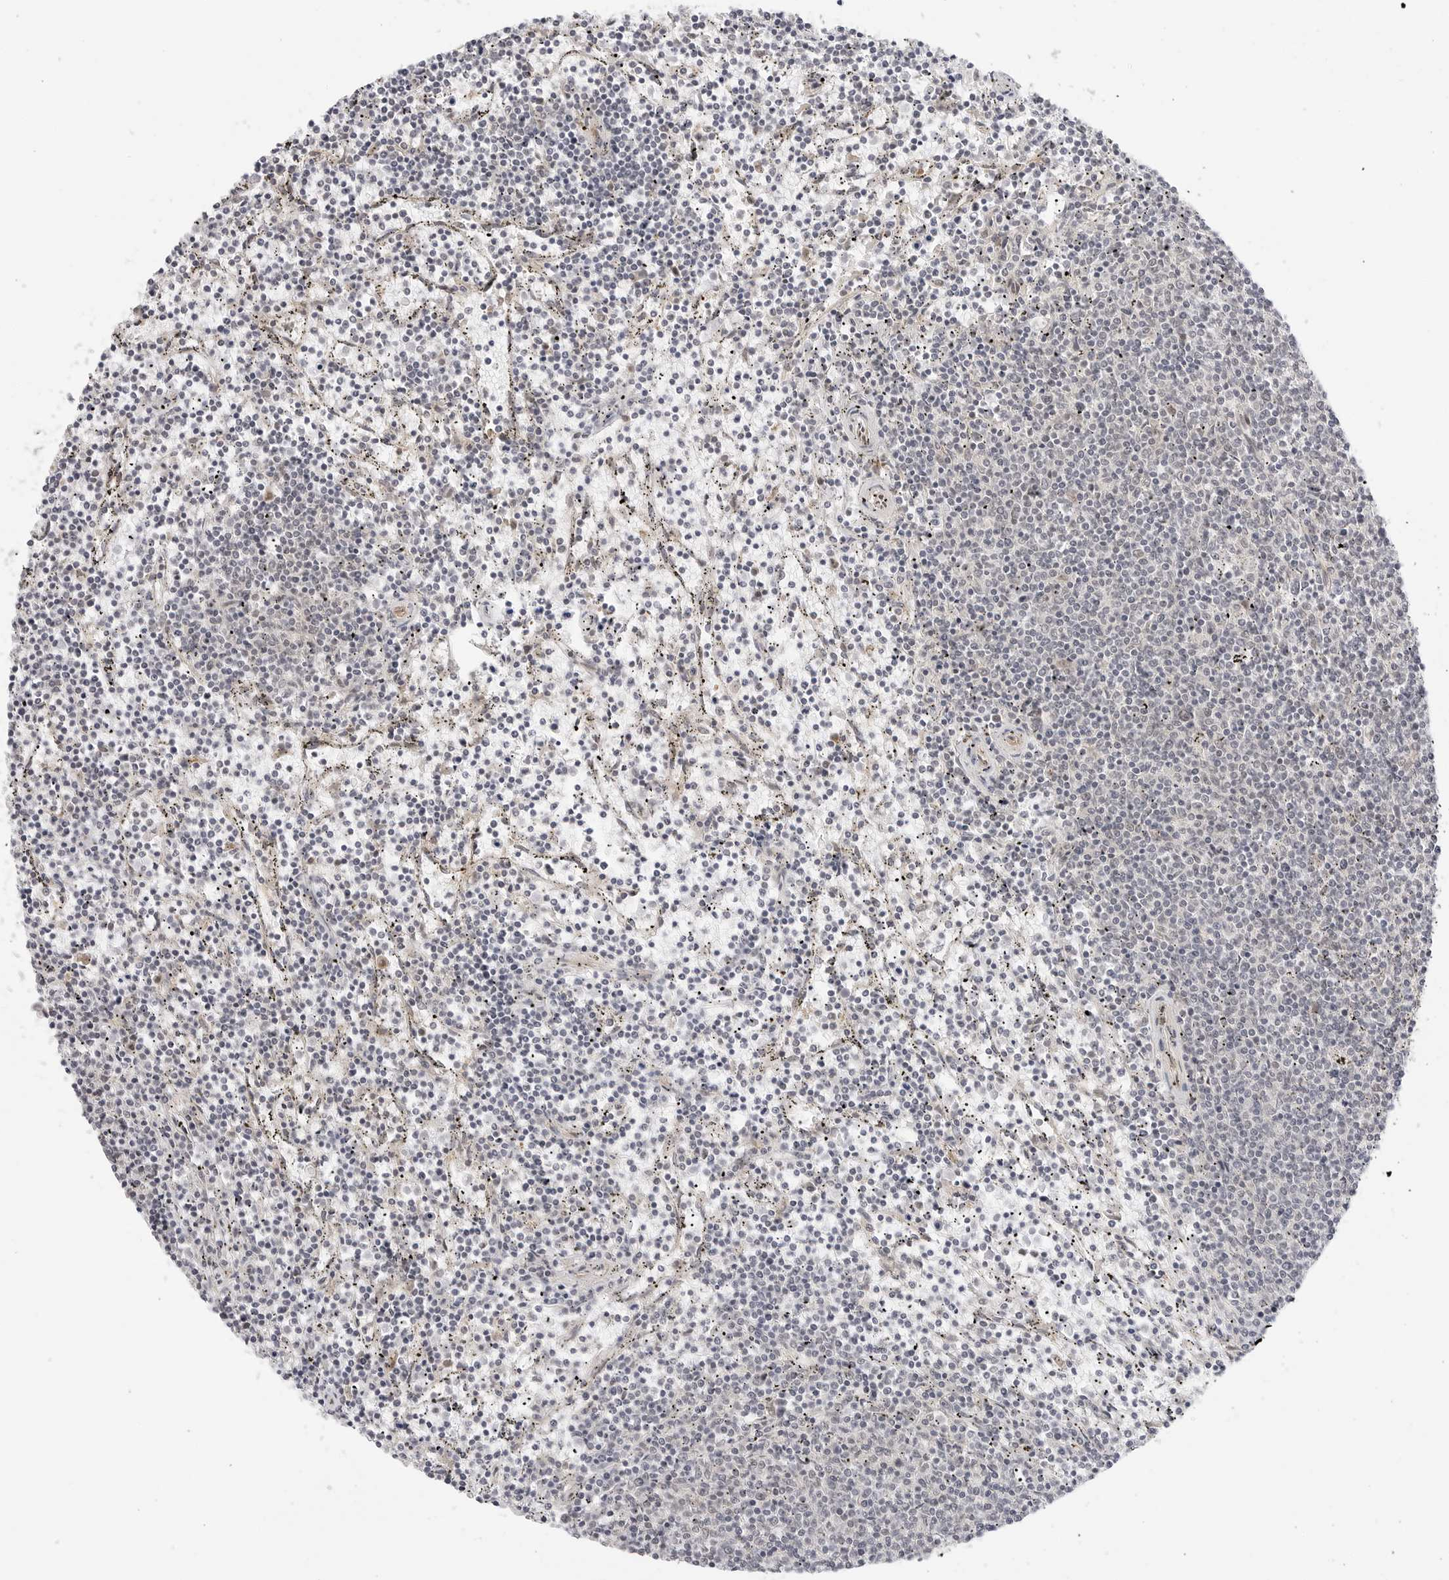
{"staining": {"intensity": "negative", "quantity": "none", "location": "none"}, "tissue": "lymphoma", "cell_type": "Tumor cells", "image_type": "cancer", "snomed": [{"axis": "morphology", "description": "Malignant lymphoma, non-Hodgkin's type, Low grade"}, {"axis": "topography", "description": "Spleen"}], "caption": "This is an immunohistochemistry (IHC) micrograph of low-grade malignant lymphoma, non-Hodgkin's type. There is no expression in tumor cells.", "gene": "TCP1", "patient": {"sex": "female", "age": 50}}